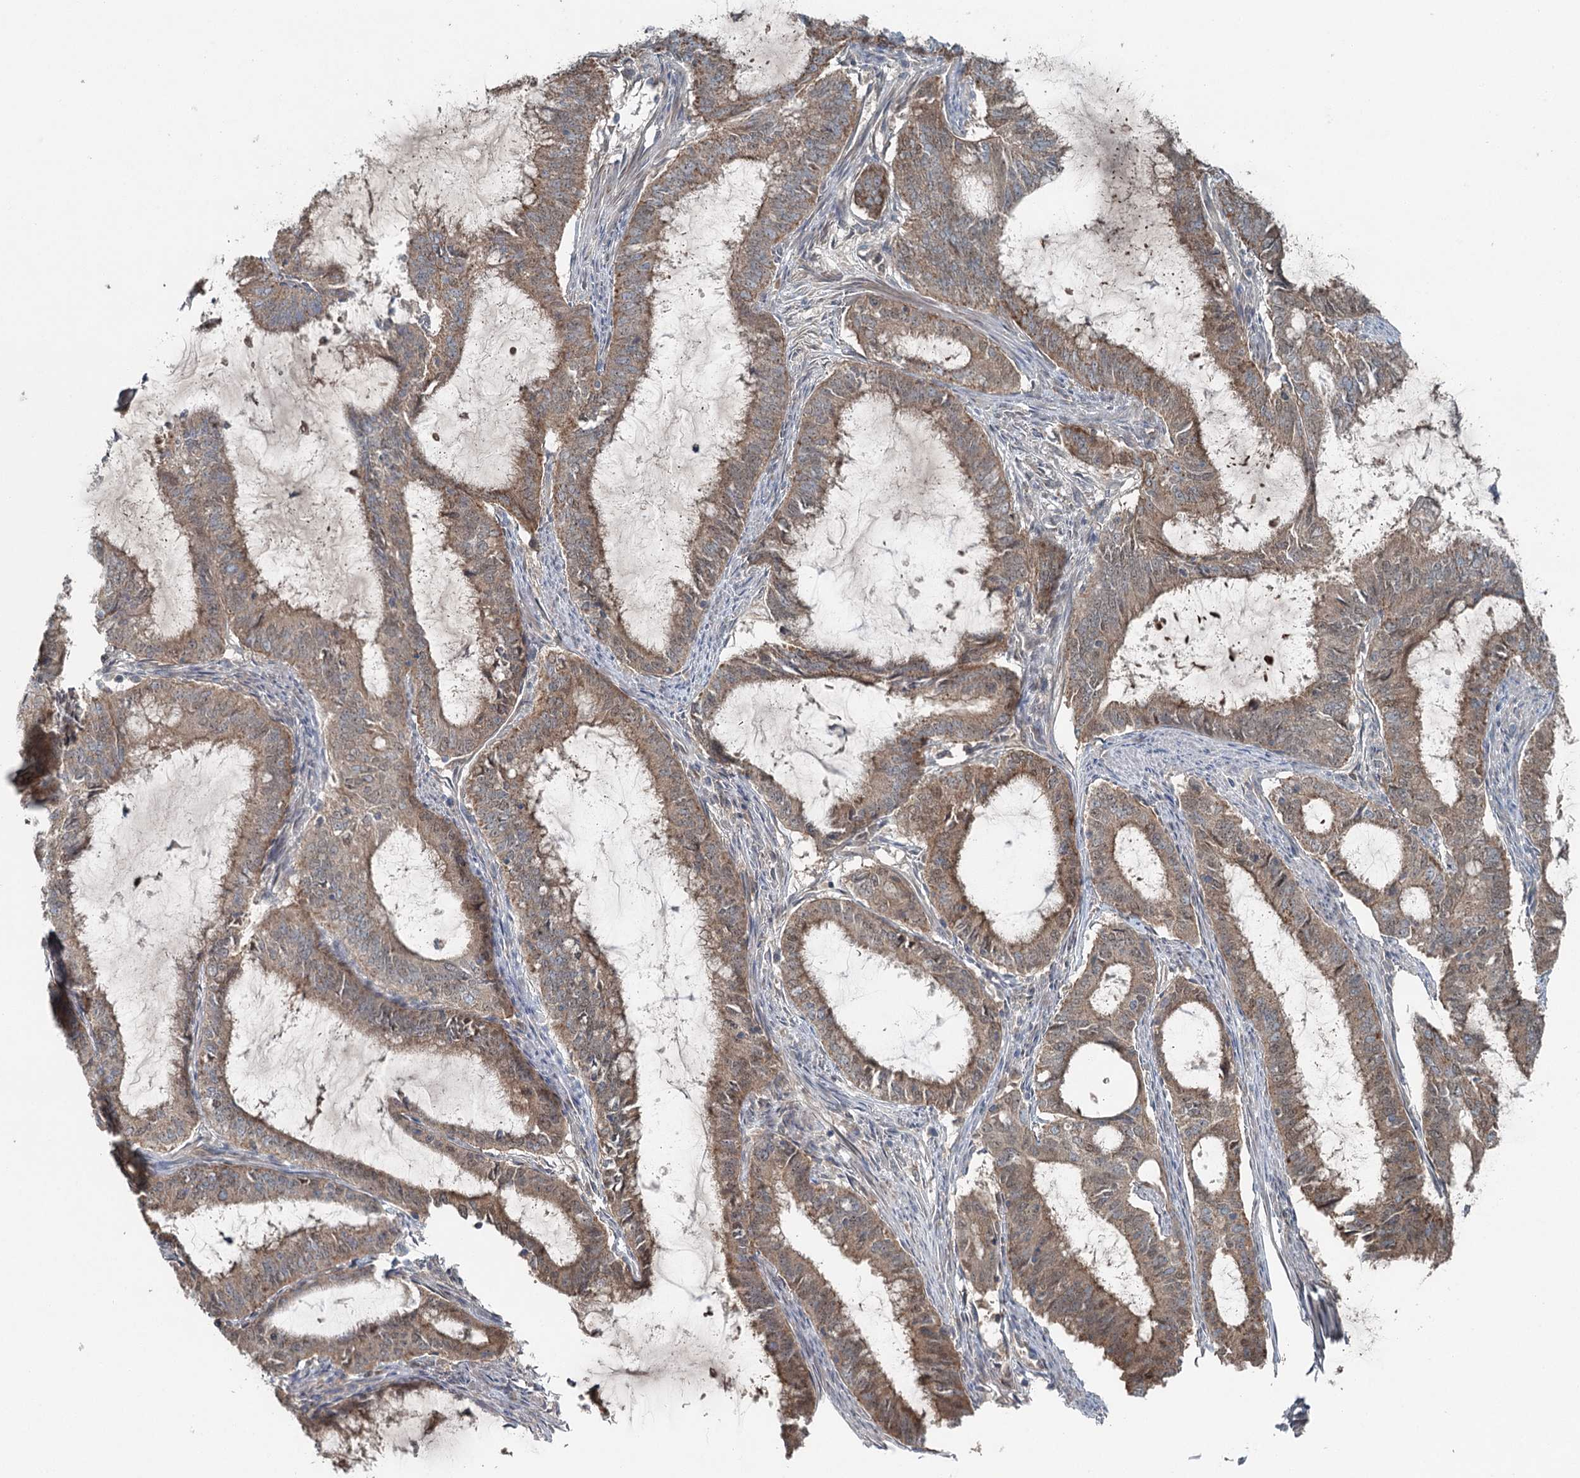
{"staining": {"intensity": "moderate", "quantity": ">75%", "location": "cytoplasmic/membranous"}, "tissue": "endometrial cancer", "cell_type": "Tumor cells", "image_type": "cancer", "snomed": [{"axis": "morphology", "description": "Adenocarcinoma, NOS"}, {"axis": "topography", "description": "Endometrium"}], "caption": "The immunohistochemical stain labels moderate cytoplasmic/membranous expression in tumor cells of endometrial cancer (adenocarcinoma) tissue.", "gene": "CHCHD5", "patient": {"sex": "female", "age": 51}}